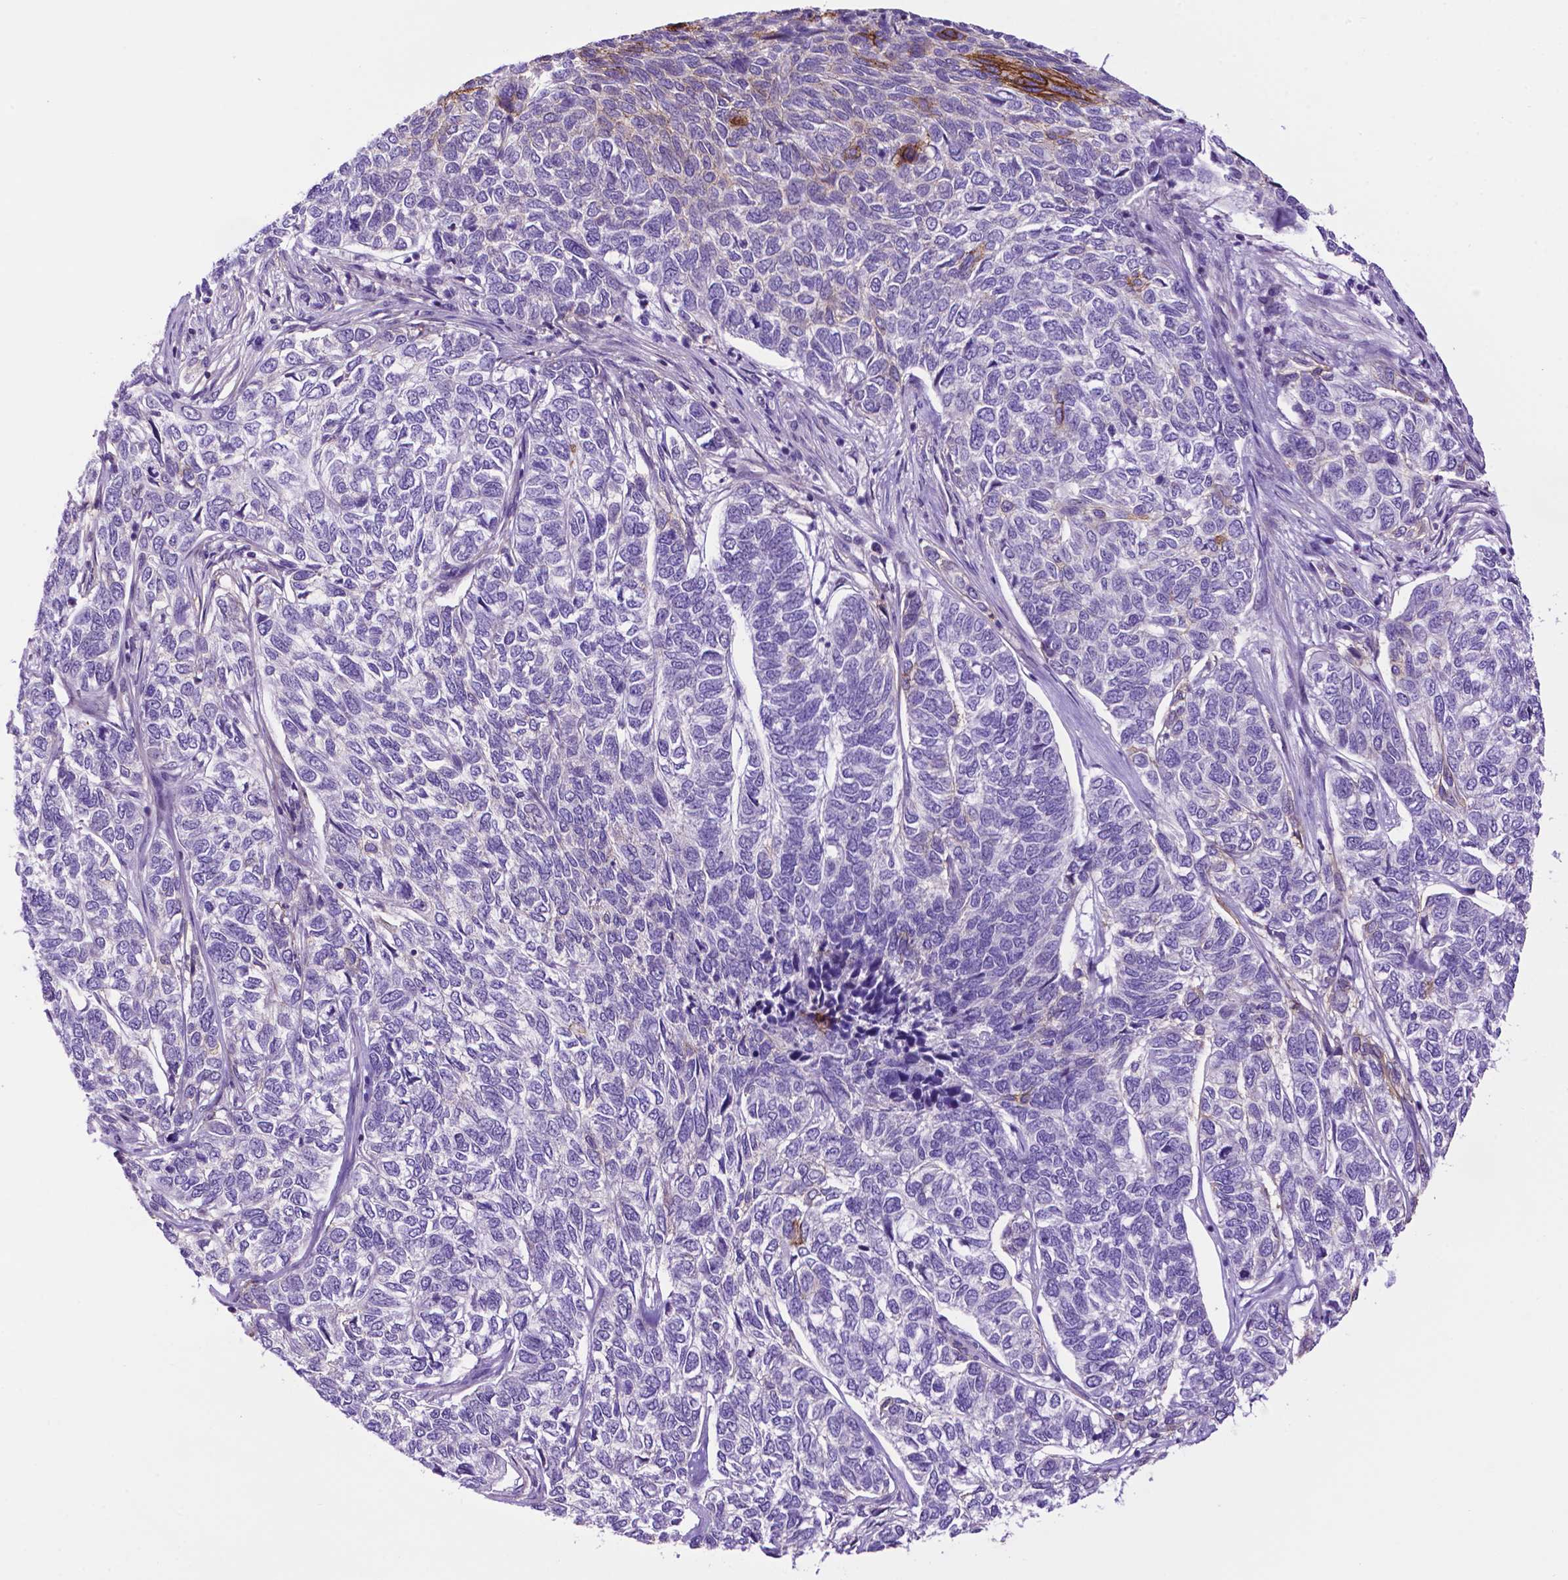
{"staining": {"intensity": "weak", "quantity": "<25%", "location": "cytoplasmic/membranous"}, "tissue": "skin cancer", "cell_type": "Tumor cells", "image_type": "cancer", "snomed": [{"axis": "morphology", "description": "Basal cell carcinoma"}, {"axis": "topography", "description": "Skin"}], "caption": "IHC image of neoplastic tissue: skin basal cell carcinoma stained with DAB (3,3'-diaminobenzidine) reveals no significant protein positivity in tumor cells.", "gene": "TACSTD2", "patient": {"sex": "female", "age": 65}}